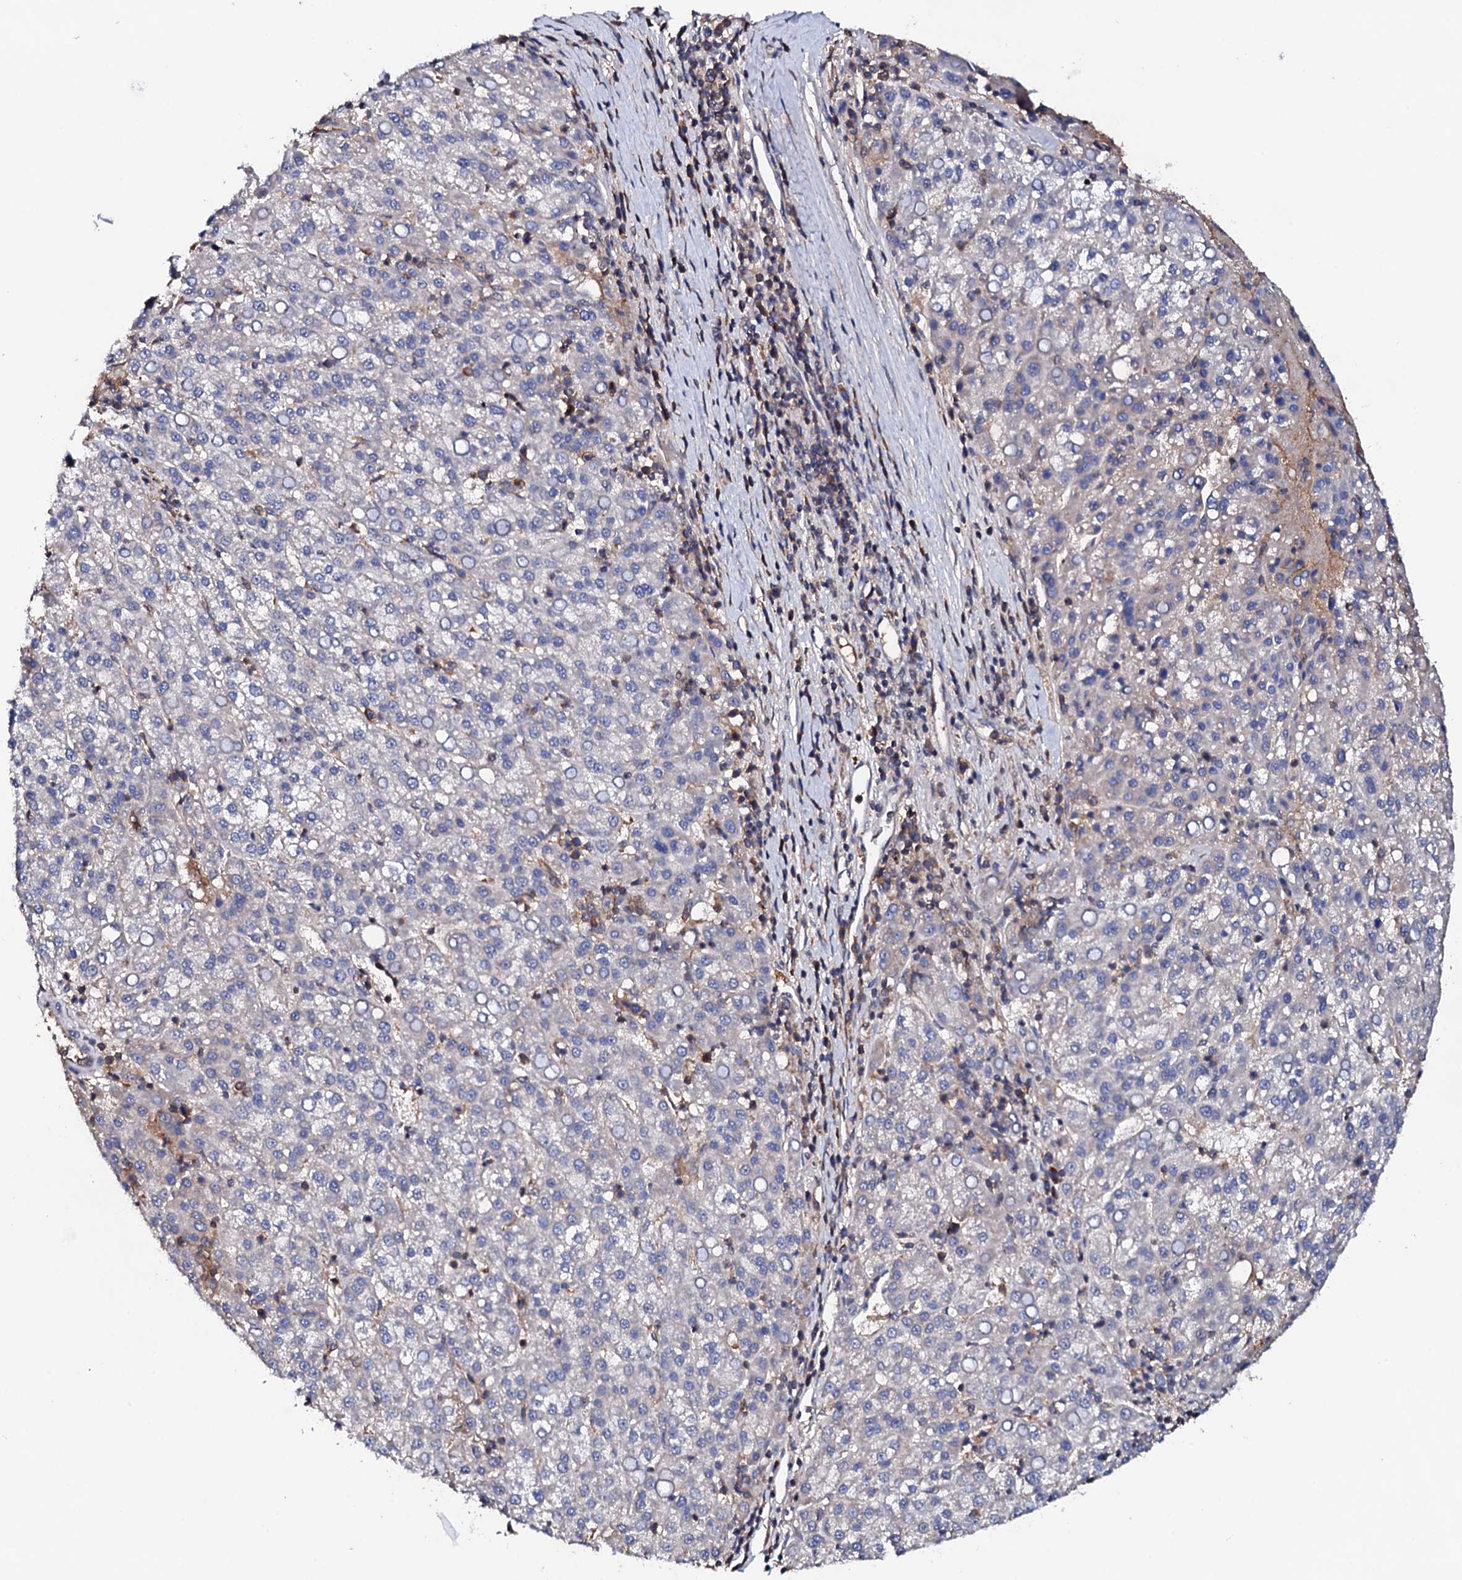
{"staining": {"intensity": "negative", "quantity": "none", "location": "none"}, "tissue": "liver cancer", "cell_type": "Tumor cells", "image_type": "cancer", "snomed": [{"axis": "morphology", "description": "Carcinoma, Hepatocellular, NOS"}, {"axis": "topography", "description": "Liver"}], "caption": "Immunohistochemical staining of human liver hepatocellular carcinoma demonstrates no significant positivity in tumor cells.", "gene": "TCAF2", "patient": {"sex": "female", "age": 58}}